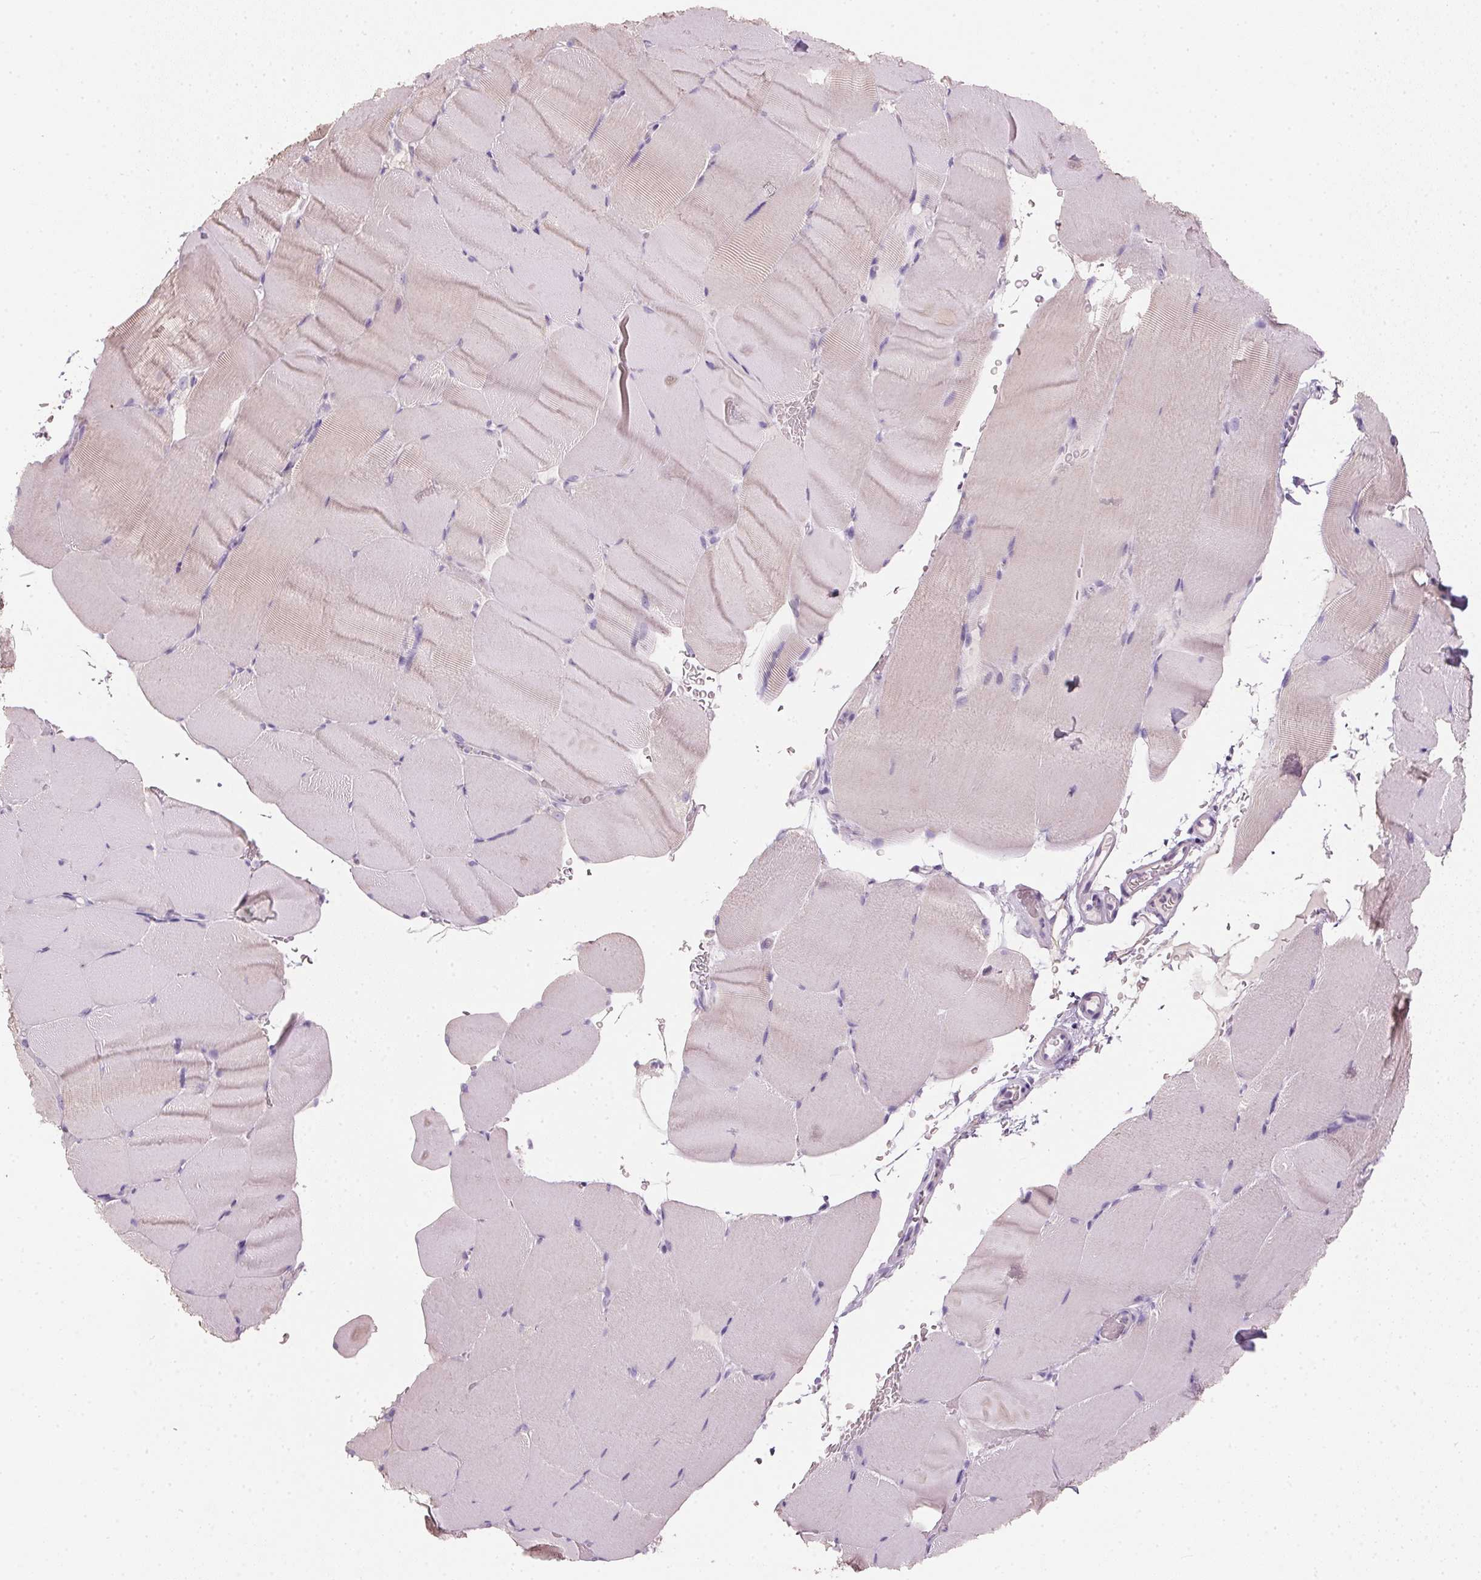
{"staining": {"intensity": "negative", "quantity": "none", "location": "none"}, "tissue": "skeletal muscle", "cell_type": "Myocytes", "image_type": "normal", "snomed": [{"axis": "morphology", "description": "Normal tissue, NOS"}, {"axis": "topography", "description": "Skeletal muscle"}], "caption": "There is no significant positivity in myocytes of skeletal muscle. The staining is performed using DAB brown chromogen with nuclei counter-stained in using hematoxylin.", "gene": "HSD17B1", "patient": {"sex": "female", "age": 37}}